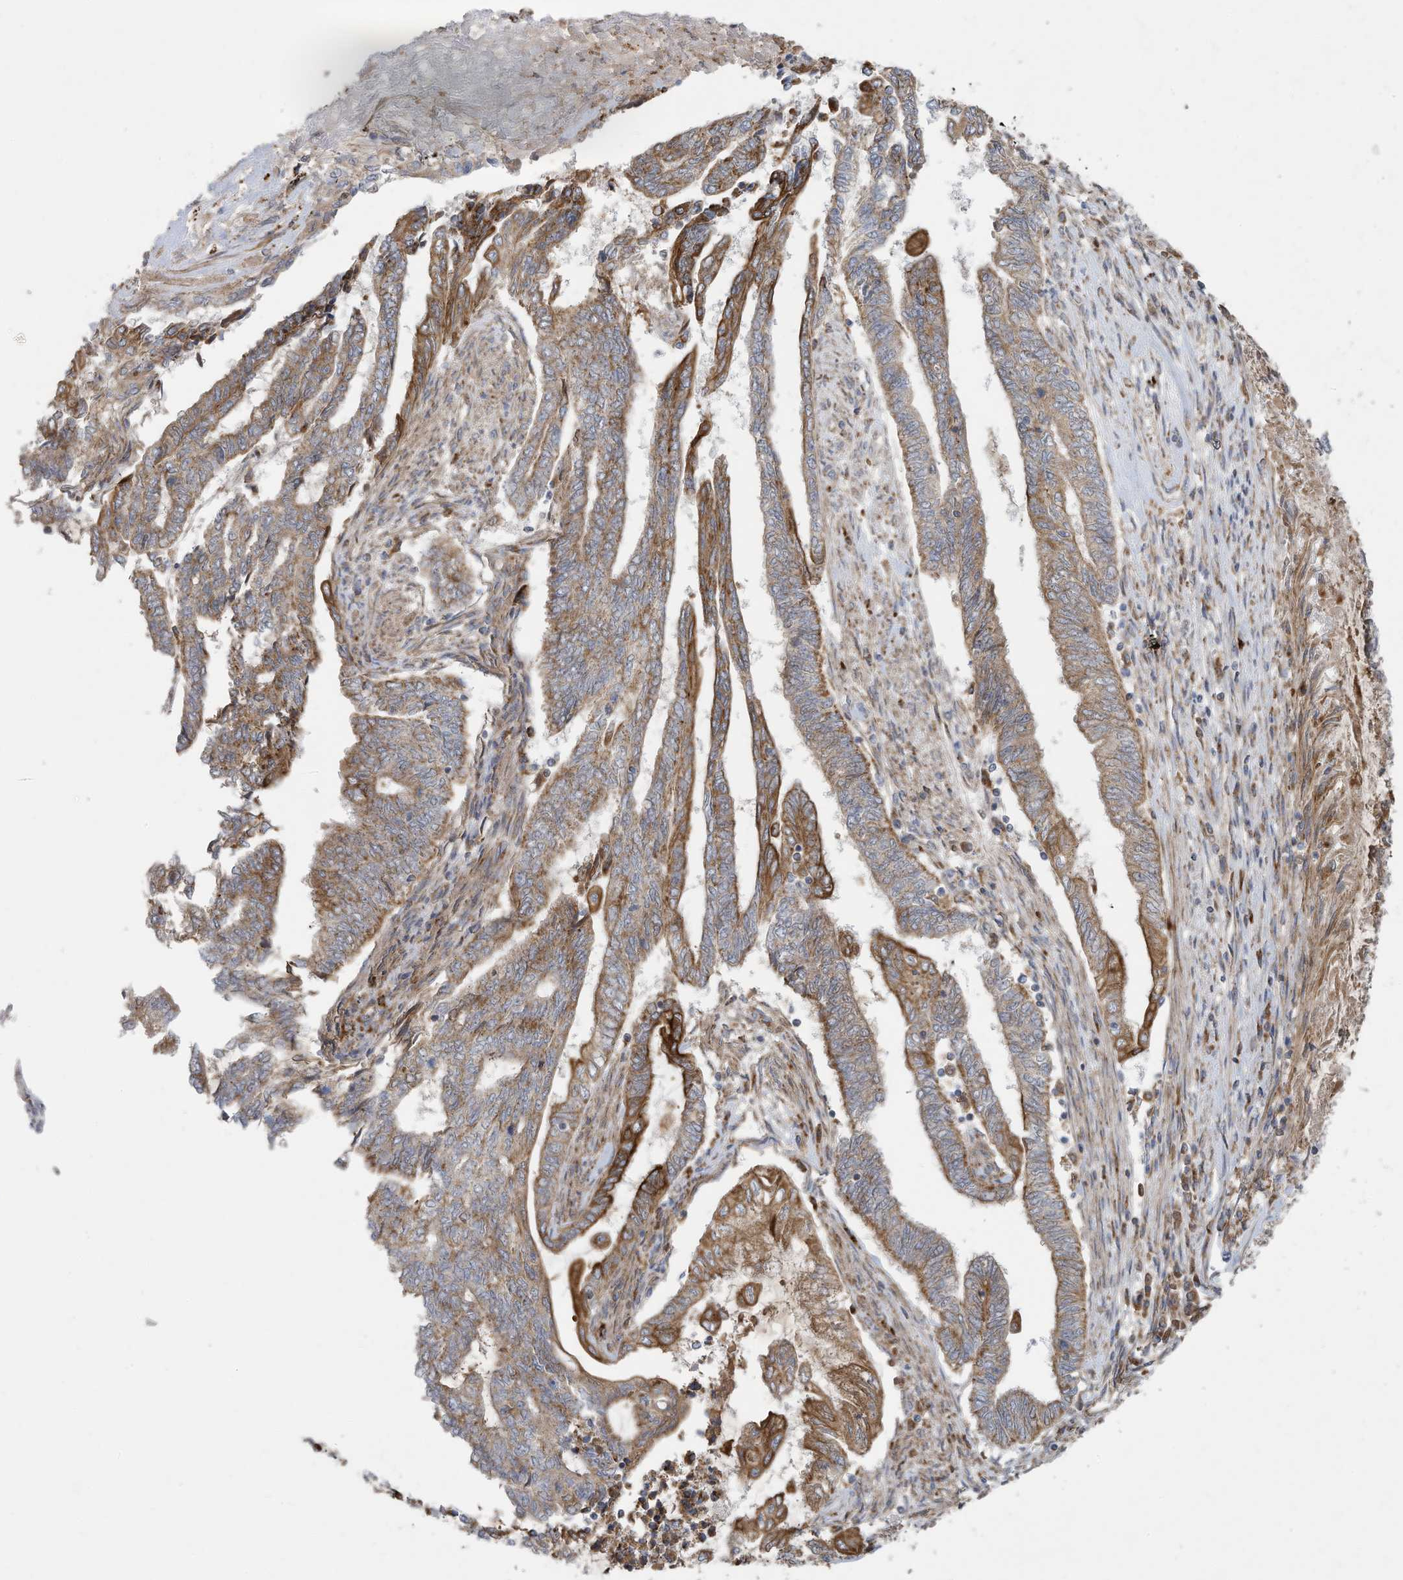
{"staining": {"intensity": "moderate", "quantity": ">75%", "location": "cytoplasmic/membranous"}, "tissue": "endometrial cancer", "cell_type": "Tumor cells", "image_type": "cancer", "snomed": [{"axis": "morphology", "description": "Adenocarcinoma, NOS"}, {"axis": "topography", "description": "Uterus"}, {"axis": "topography", "description": "Endometrium"}], "caption": "Immunohistochemical staining of endometrial cancer (adenocarcinoma) displays medium levels of moderate cytoplasmic/membranous protein expression in approximately >75% of tumor cells. (DAB (3,3'-diaminobenzidine) IHC, brown staining for protein, blue staining for nuclei).", "gene": "C2orf74", "patient": {"sex": "female", "age": 70}}